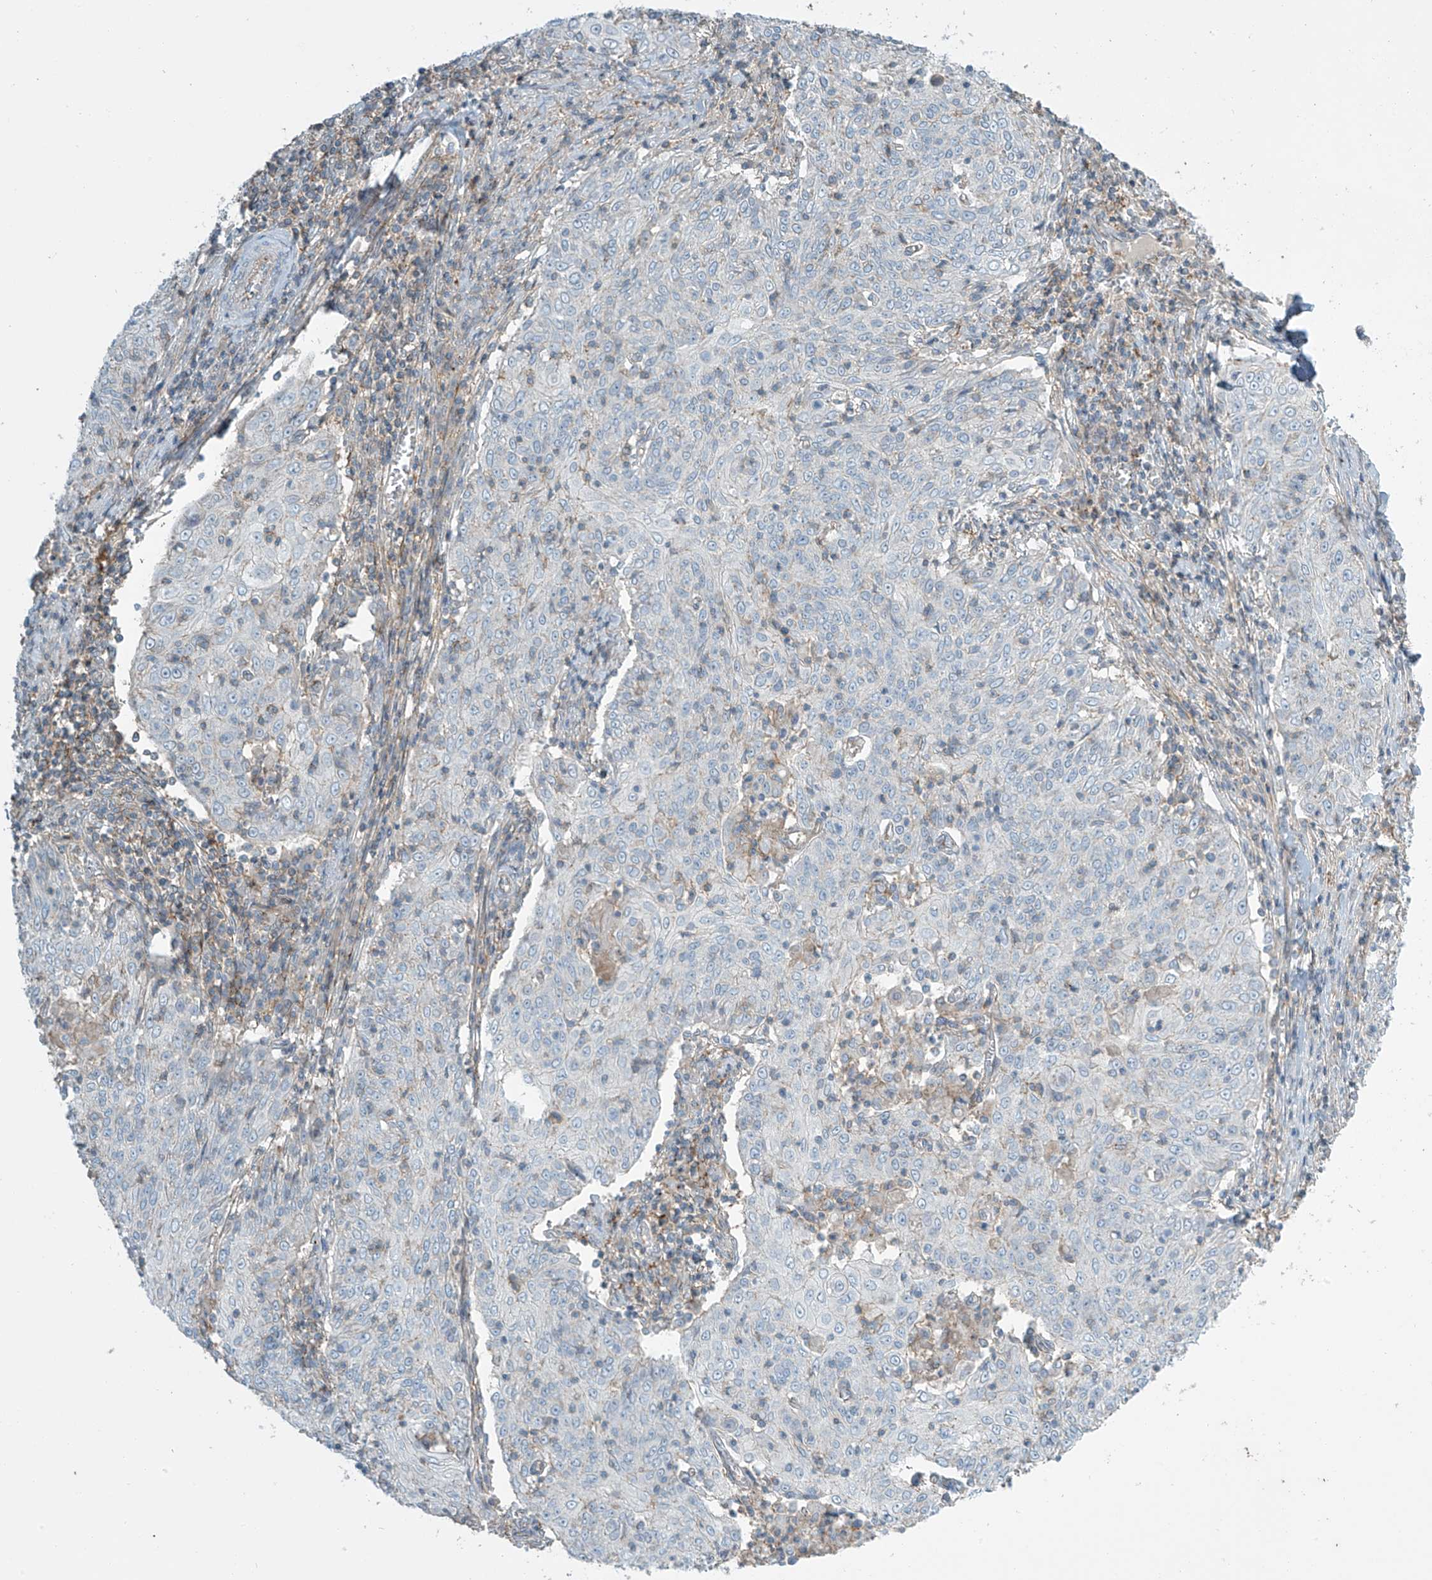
{"staining": {"intensity": "negative", "quantity": "none", "location": "none"}, "tissue": "cervical cancer", "cell_type": "Tumor cells", "image_type": "cancer", "snomed": [{"axis": "morphology", "description": "Squamous cell carcinoma, NOS"}, {"axis": "topography", "description": "Cervix"}], "caption": "The photomicrograph displays no significant staining in tumor cells of cervical cancer. The staining is performed using DAB brown chromogen with nuclei counter-stained in using hematoxylin.", "gene": "SLC9A2", "patient": {"sex": "female", "age": 48}}